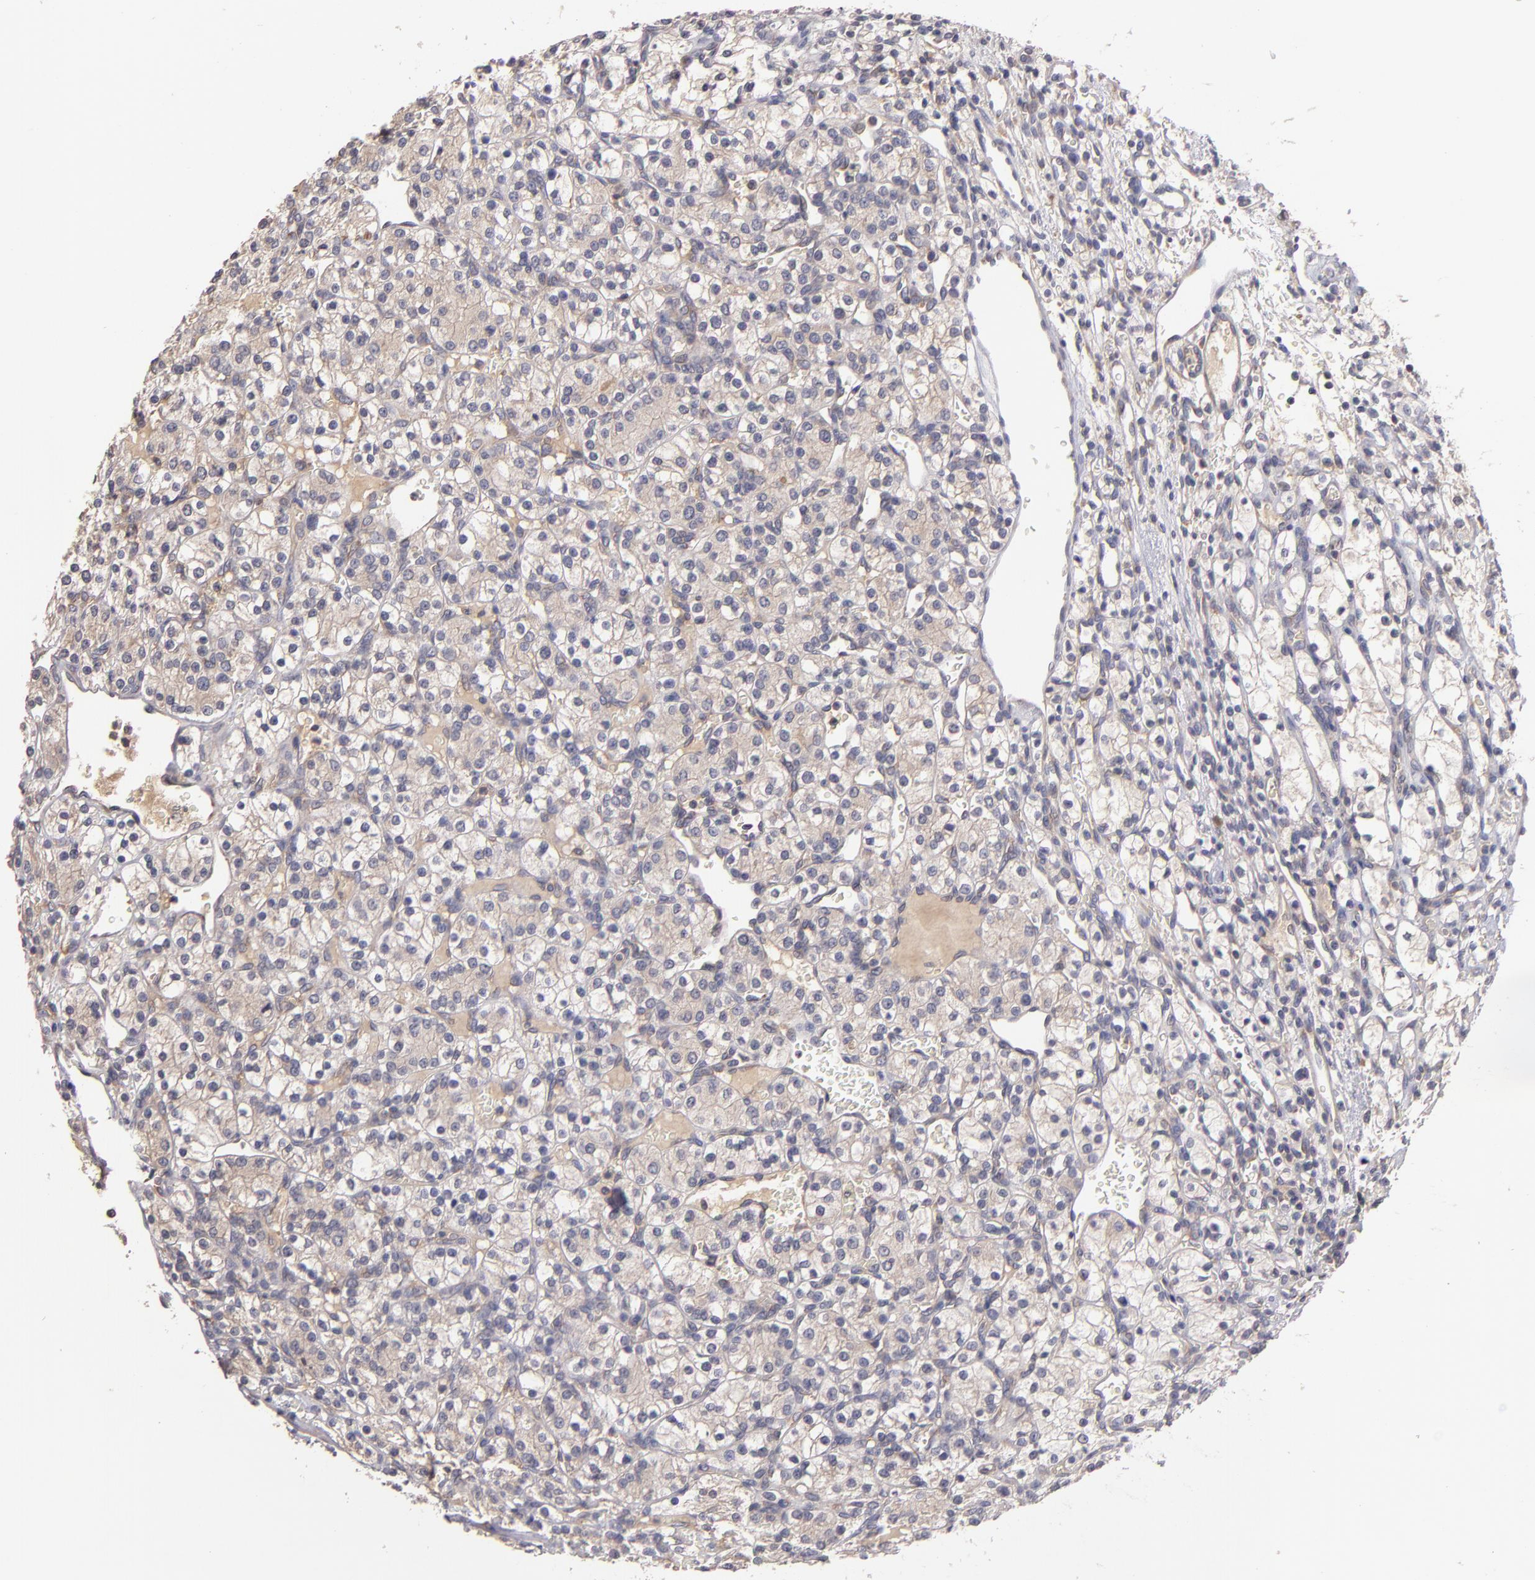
{"staining": {"intensity": "weak", "quantity": "<25%", "location": "cytoplasmic/membranous"}, "tissue": "renal cancer", "cell_type": "Tumor cells", "image_type": "cancer", "snomed": [{"axis": "morphology", "description": "Adenocarcinoma, NOS"}, {"axis": "topography", "description": "Kidney"}], "caption": "IHC image of renal adenocarcinoma stained for a protein (brown), which displays no positivity in tumor cells. The staining is performed using DAB brown chromogen with nuclei counter-stained in using hematoxylin.", "gene": "UPF3B", "patient": {"sex": "female", "age": 62}}